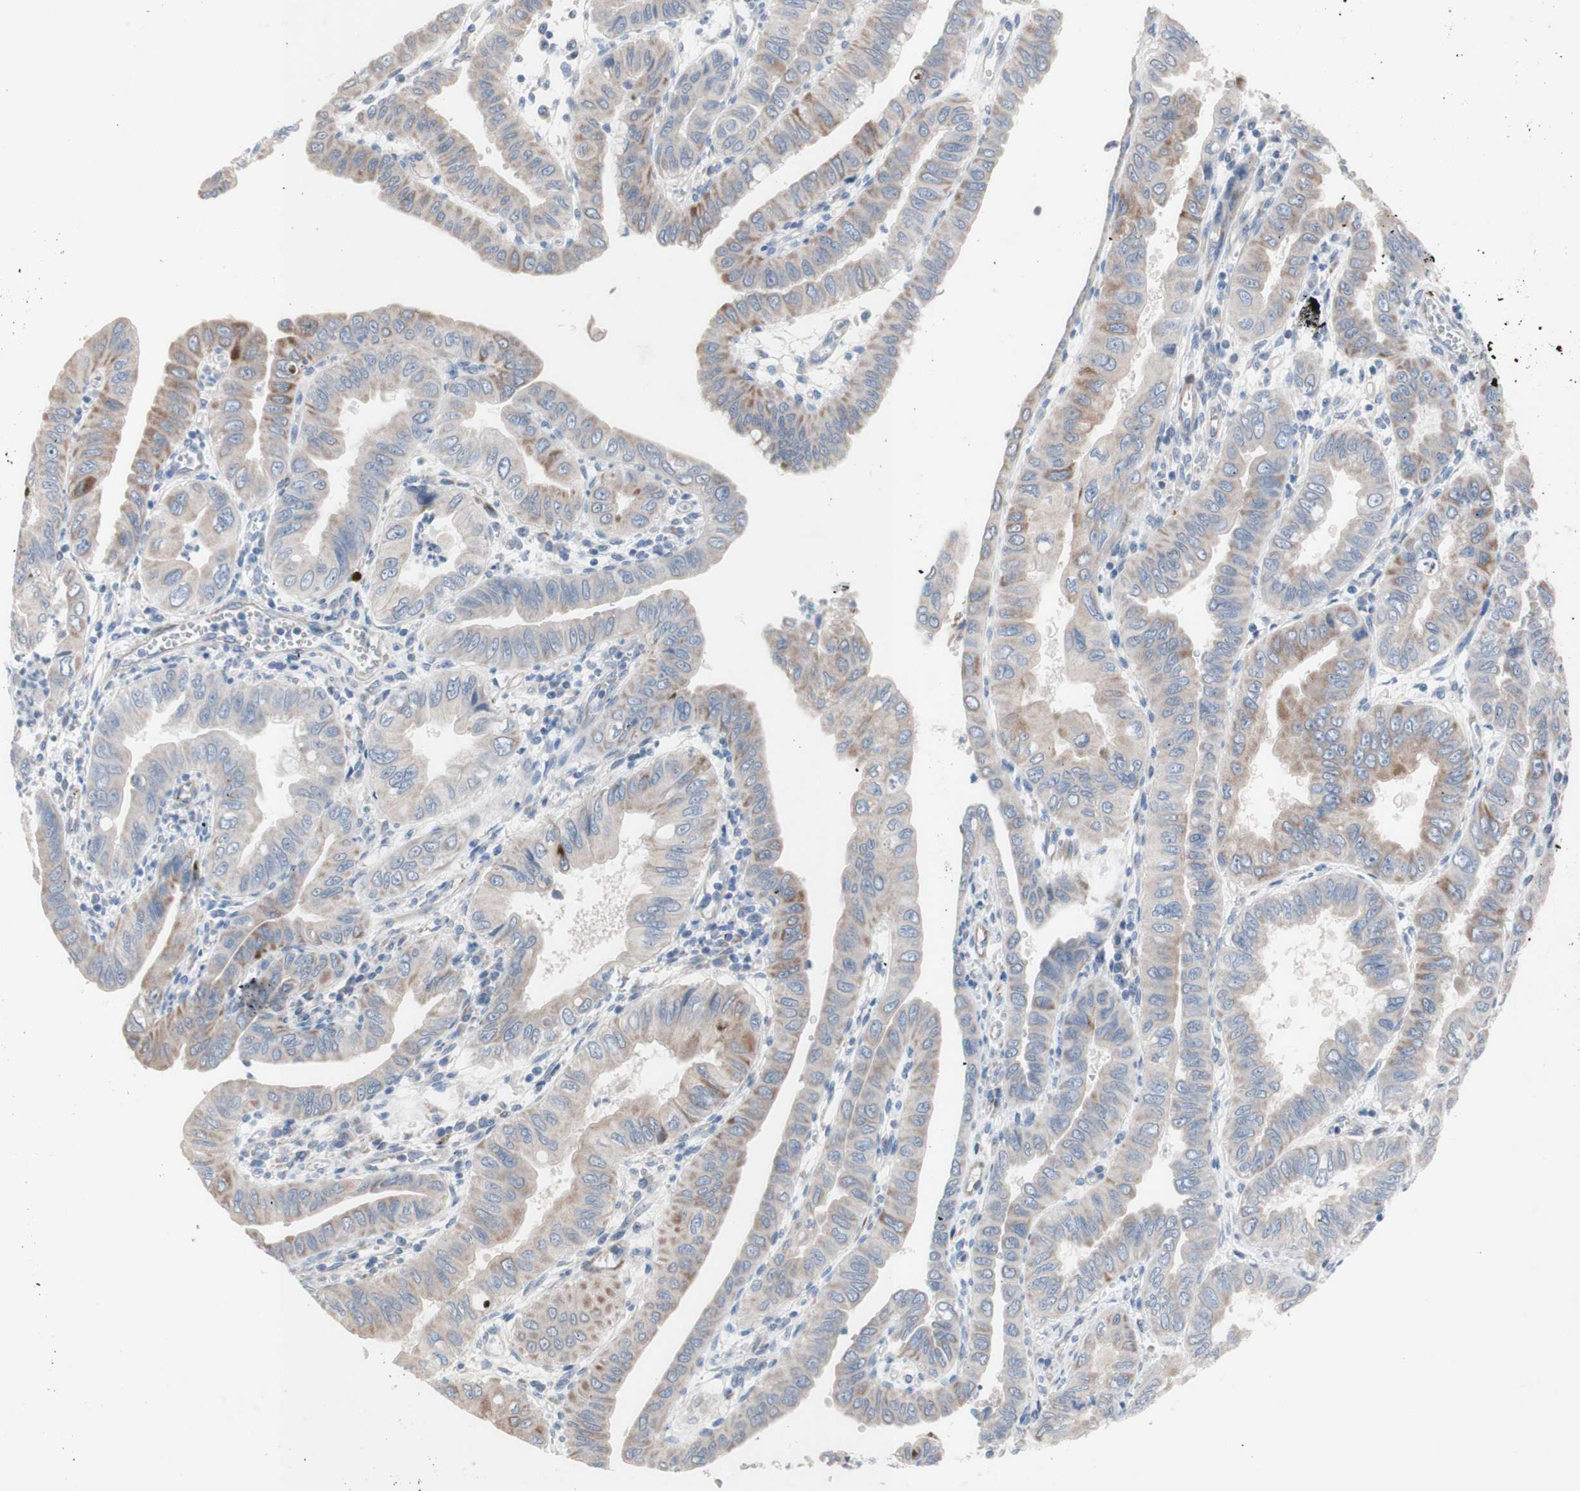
{"staining": {"intensity": "moderate", "quantity": "<25%", "location": "cytoplasmic/membranous"}, "tissue": "pancreatic cancer", "cell_type": "Tumor cells", "image_type": "cancer", "snomed": [{"axis": "morphology", "description": "Normal tissue, NOS"}, {"axis": "topography", "description": "Lymph node"}], "caption": "Protein staining reveals moderate cytoplasmic/membranous expression in approximately <25% of tumor cells in pancreatic cancer.", "gene": "AGPAT5", "patient": {"sex": "male", "age": 50}}